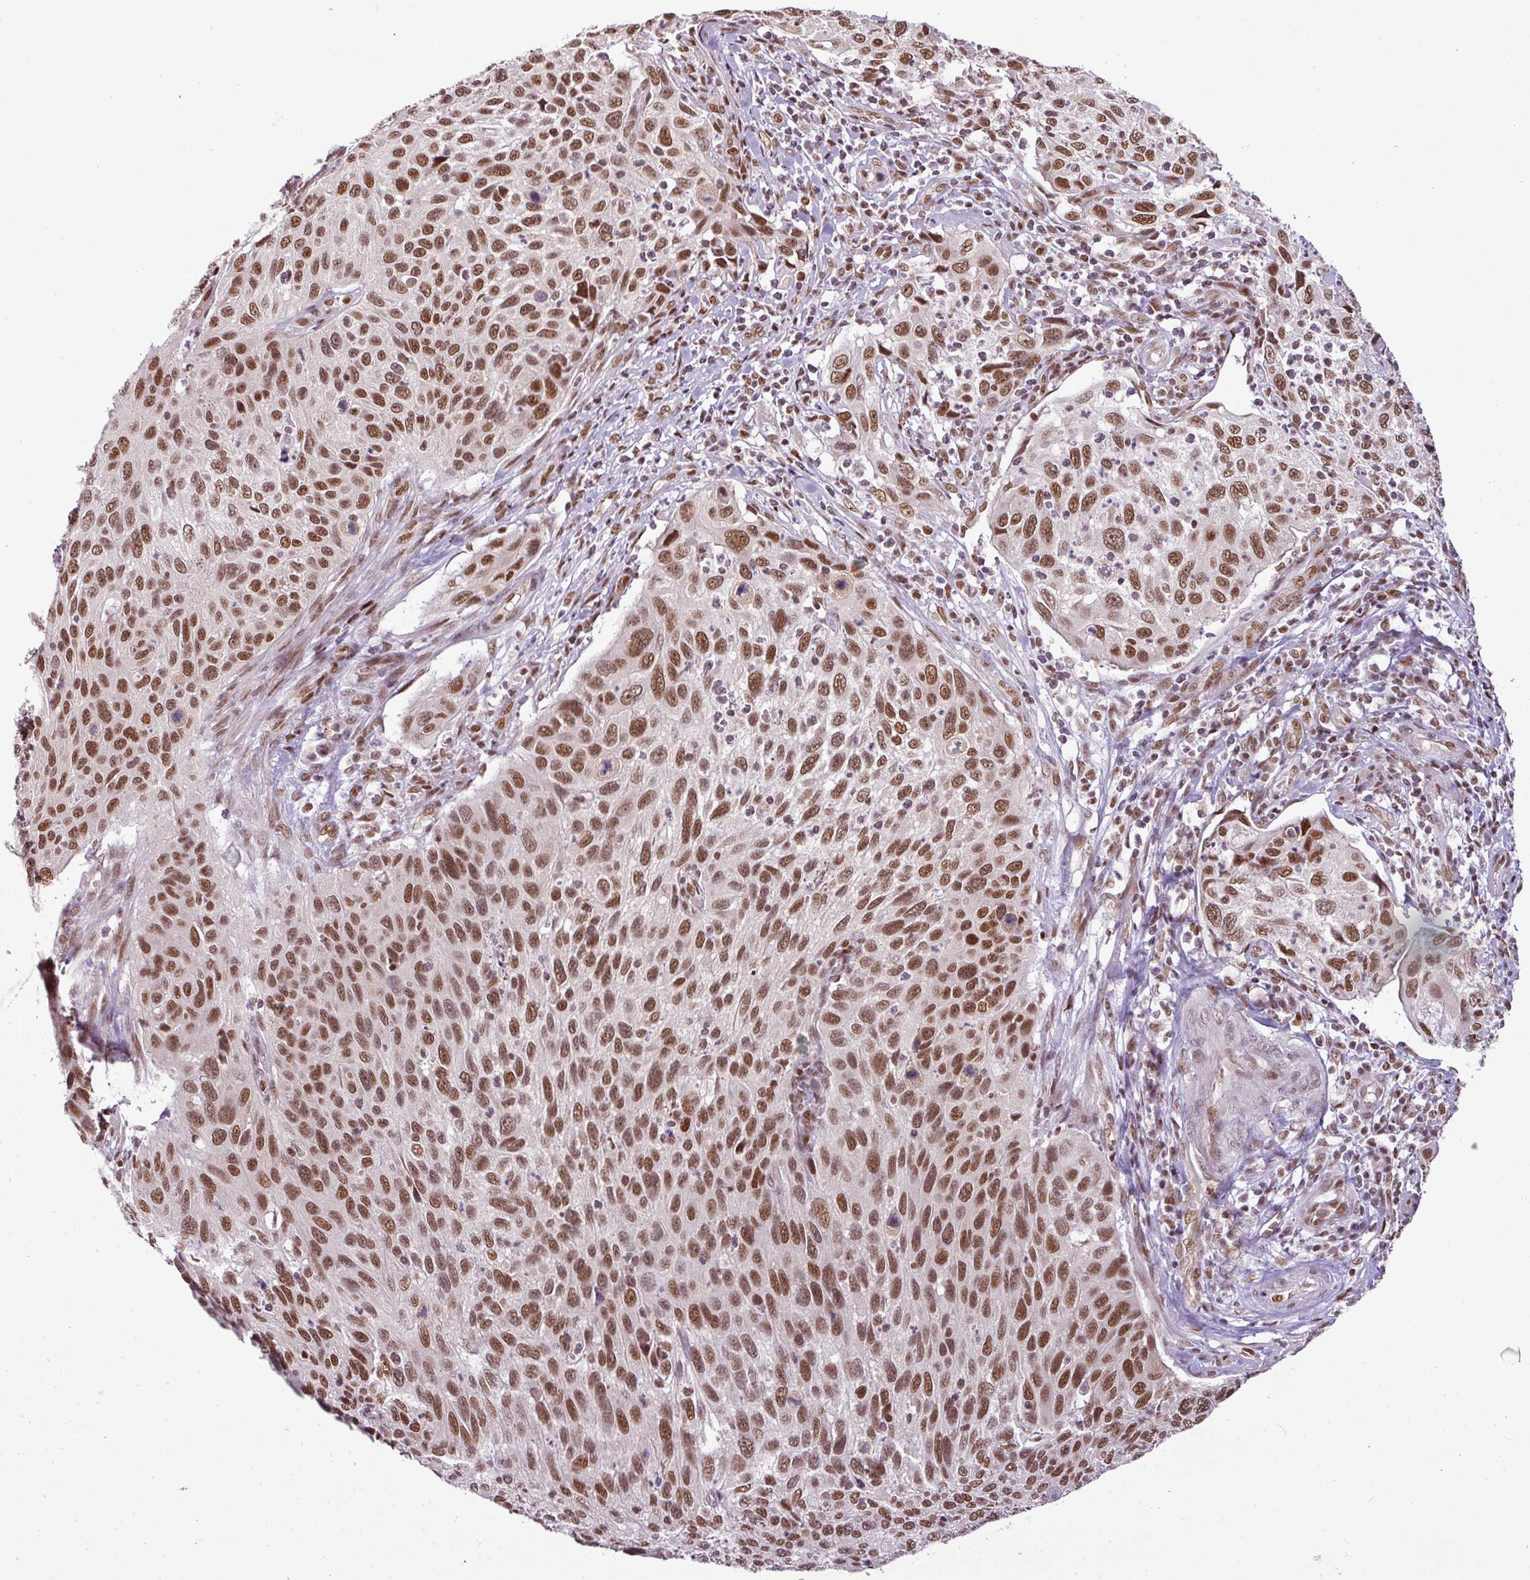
{"staining": {"intensity": "moderate", "quantity": ">75%", "location": "nuclear"}, "tissue": "cervical cancer", "cell_type": "Tumor cells", "image_type": "cancer", "snomed": [{"axis": "morphology", "description": "Squamous cell carcinoma, NOS"}, {"axis": "topography", "description": "Cervix"}], "caption": "This histopathology image reveals IHC staining of human cervical squamous cell carcinoma, with medium moderate nuclear expression in approximately >75% of tumor cells.", "gene": "PGAP4", "patient": {"sex": "female", "age": 70}}